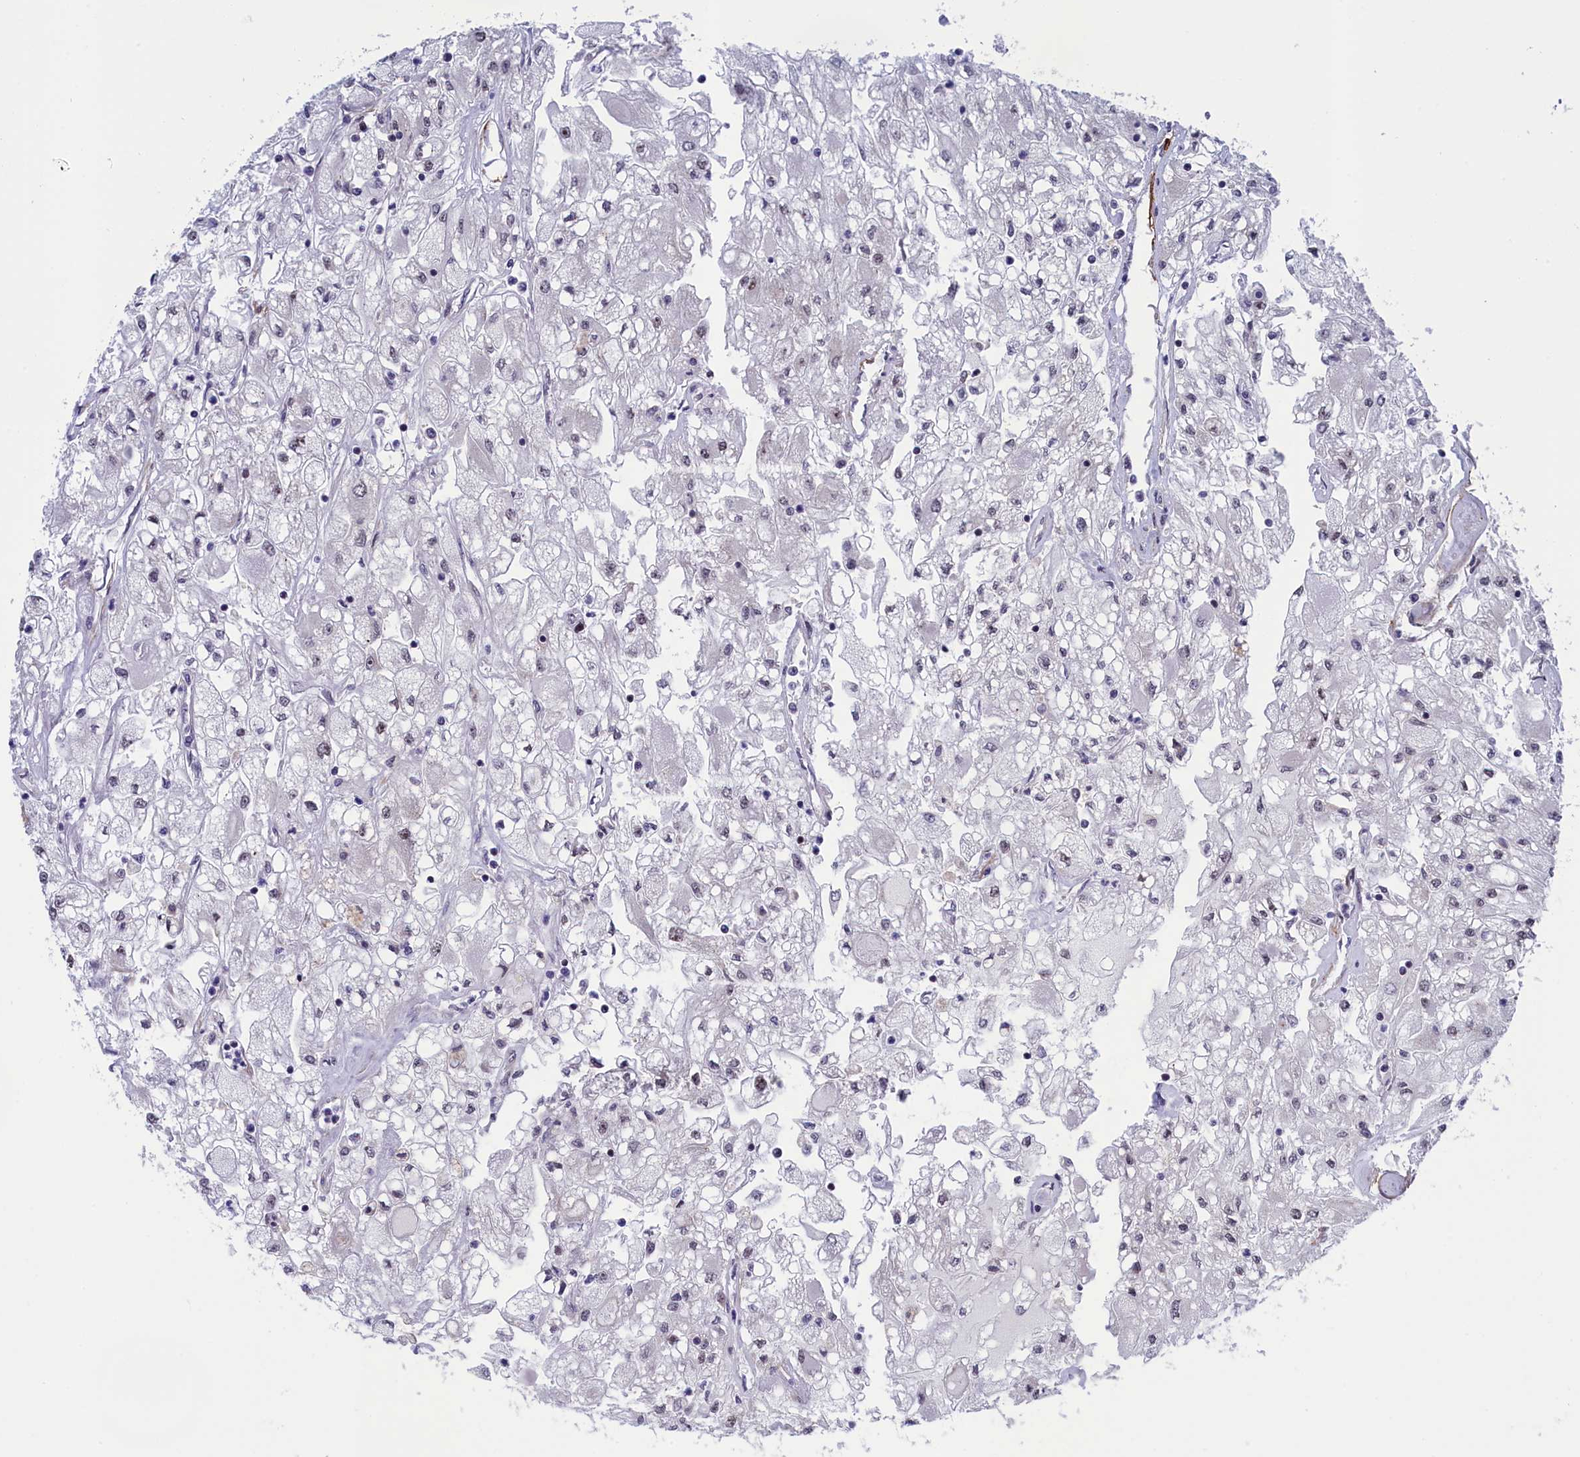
{"staining": {"intensity": "negative", "quantity": "none", "location": "none"}, "tissue": "renal cancer", "cell_type": "Tumor cells", "image_type": "cancer", "snomed": [{"axis": "morphology", "description": "Adenocarcinoma, NOS"}, {"axis": "topography", "description": "Kidney"}], "caption": "This is an IHC histopathology image of human renal adenocarcinoma. There is no positivity in tumor cells.", "gene": "PPAN", "patient": {"sex": "male", "age": 80}}